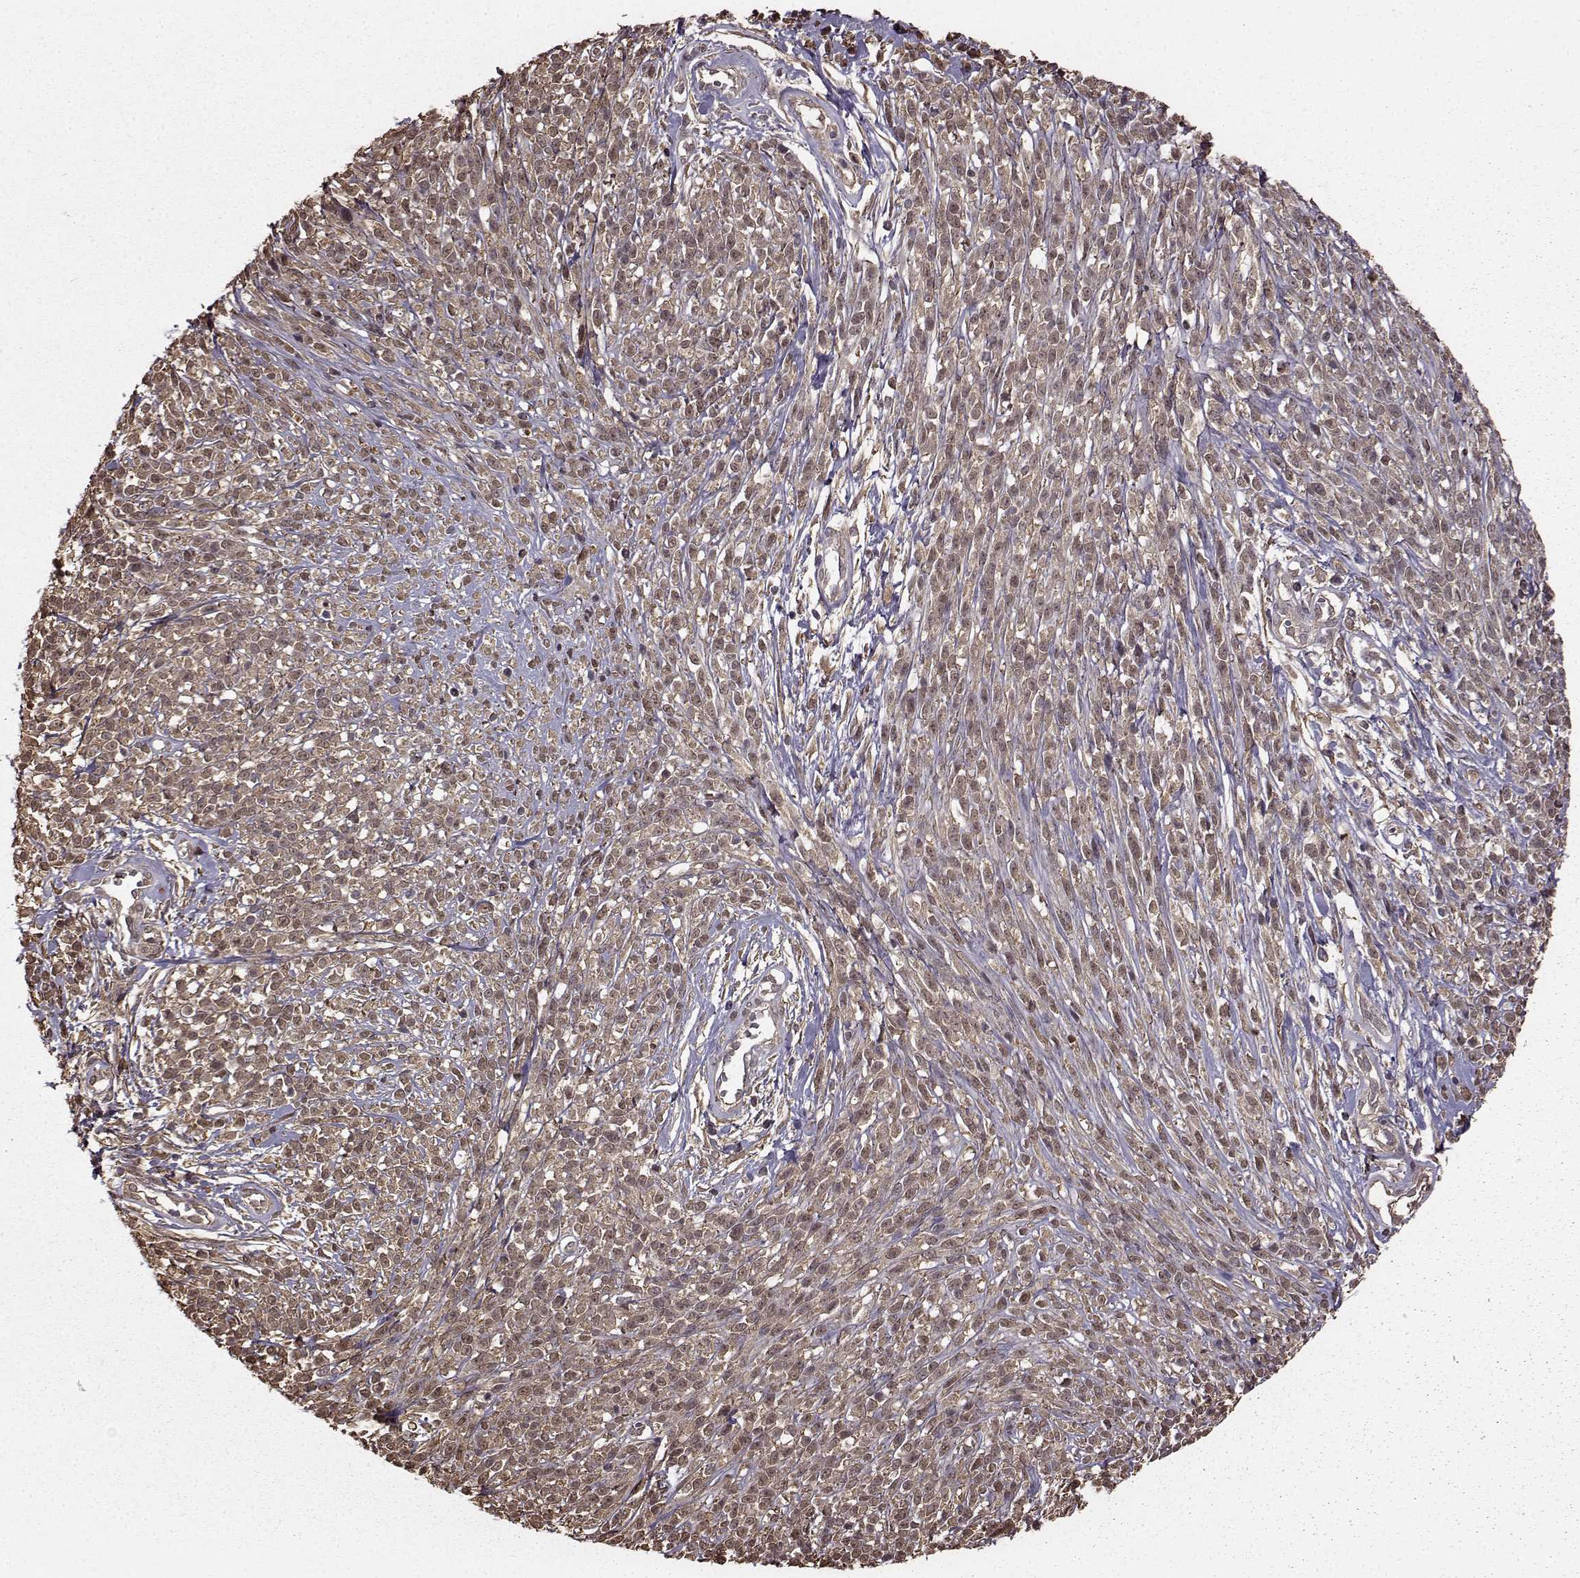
{"staining": {"intensity": "moderate", "quantity": "25%-75%", "location": "cytoplasmic/membranous"}, "tissue": "melanoma", "cell_type": "Tumor cells", "image_type": "cancer", "snomed": [{"axis": "morphology", "description": "Malignant melanoma, NOS"}, {"axis": "topography", "description": "Skin"}, {"axis": "topography", "description": "Skin of trunk"}], "caption": "DAB immunohistochemical staining of human melanoma shows moderate cytoplasmic/membranous protein expression in about 25%-75% of tumor cells.", "gene": "NME1-NME2", "patient": {"sex": "male", "age": 74}}